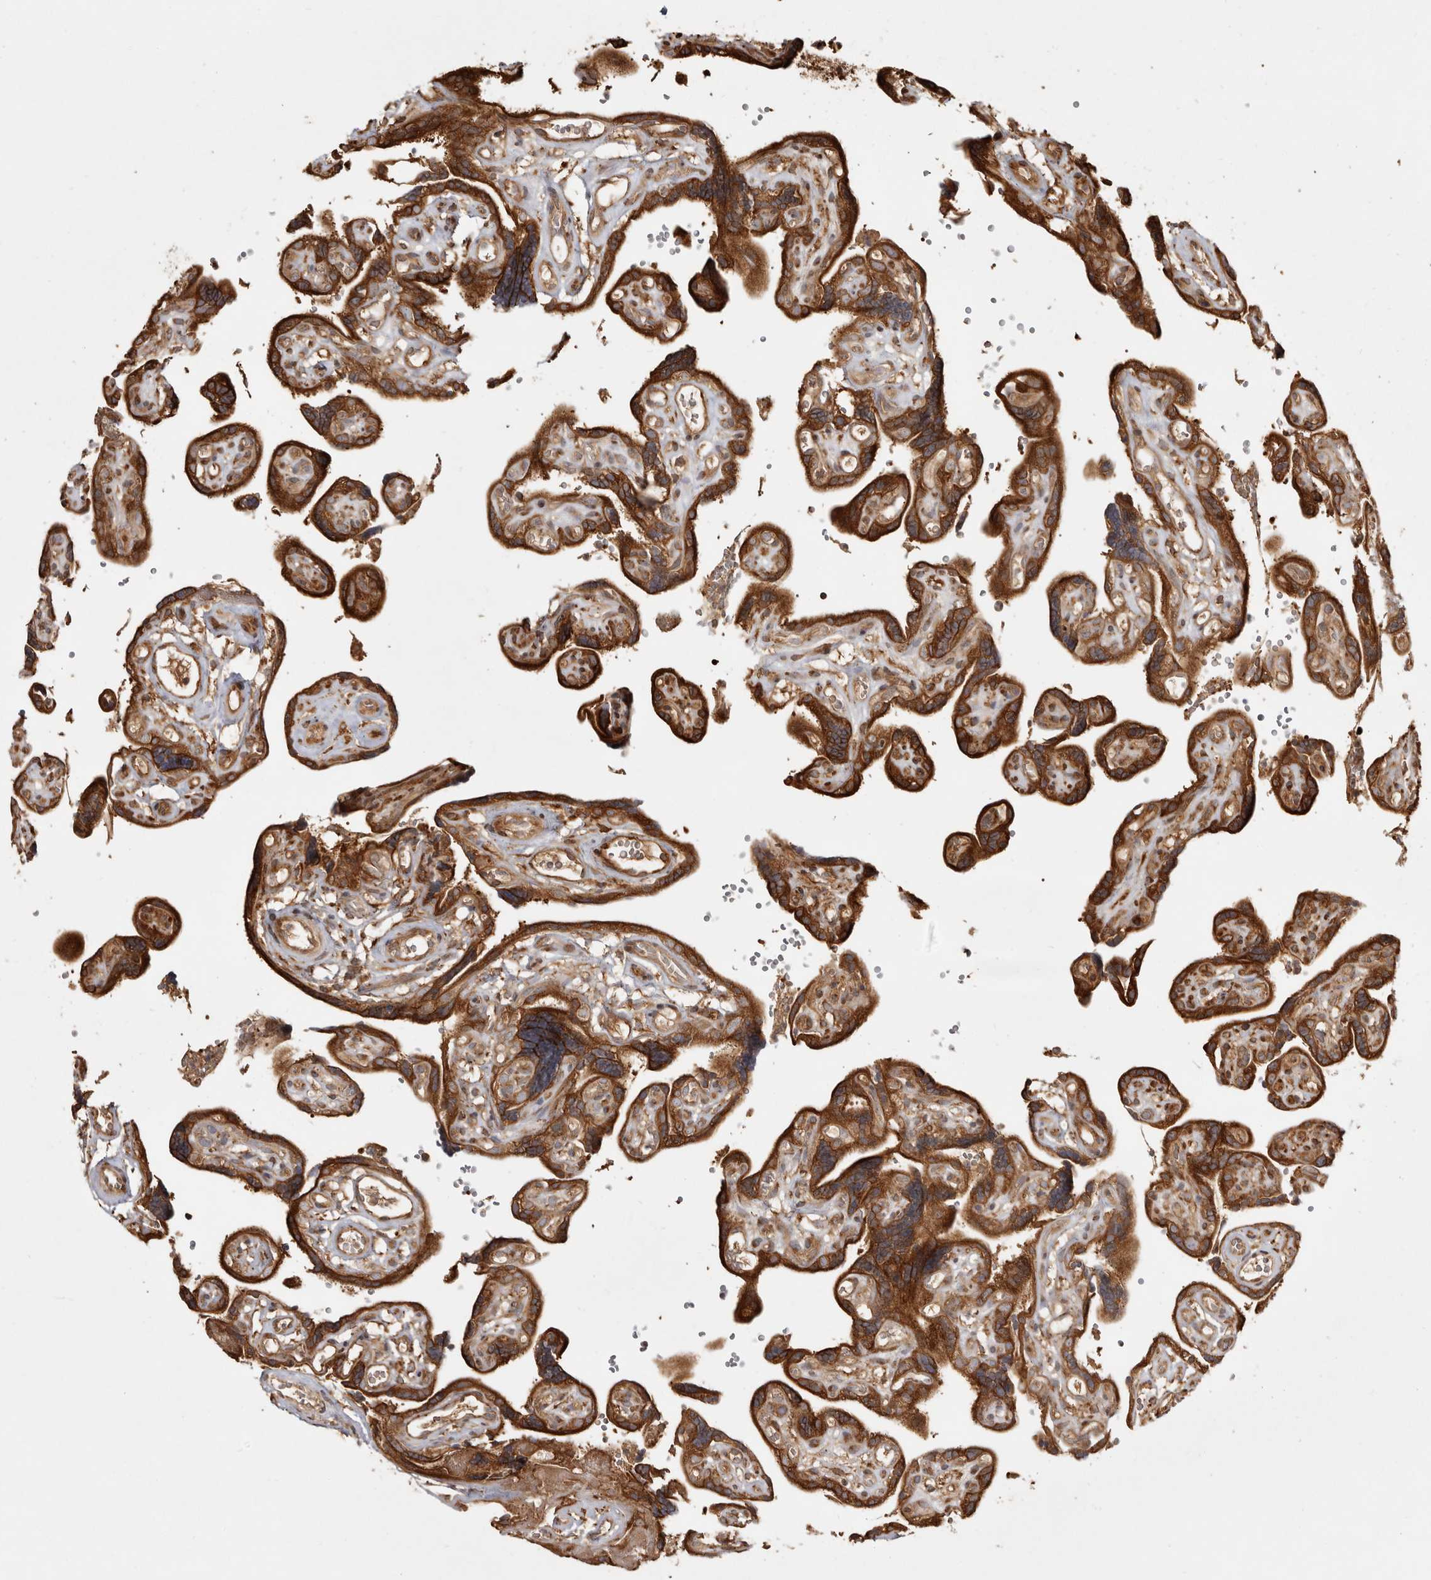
{"staining": {"intensity": "strong", "quantity": ">75%", "location": "cytoplasmic/membranous"}, "tissue": "placenta", "cell_type": "Decidual cells", "image_type": "normal", "snomed": [{"axis": "morphology", "description": "Normal tissue, NOS"}, {"axis": "topography", "description": "Placenta"}], "caption": "Benign placenta was stained to show a protein in brown. There is high levels of strong cytoplasmic/membranous staining in approximately >75% of decidual cells. (DAB (3,3'-diaminobenzidine) = brown stain, brightfield microscopy at high magnification).", "gene": "CAMSAP2", "patient": {"sex": "female", "age": 30}}